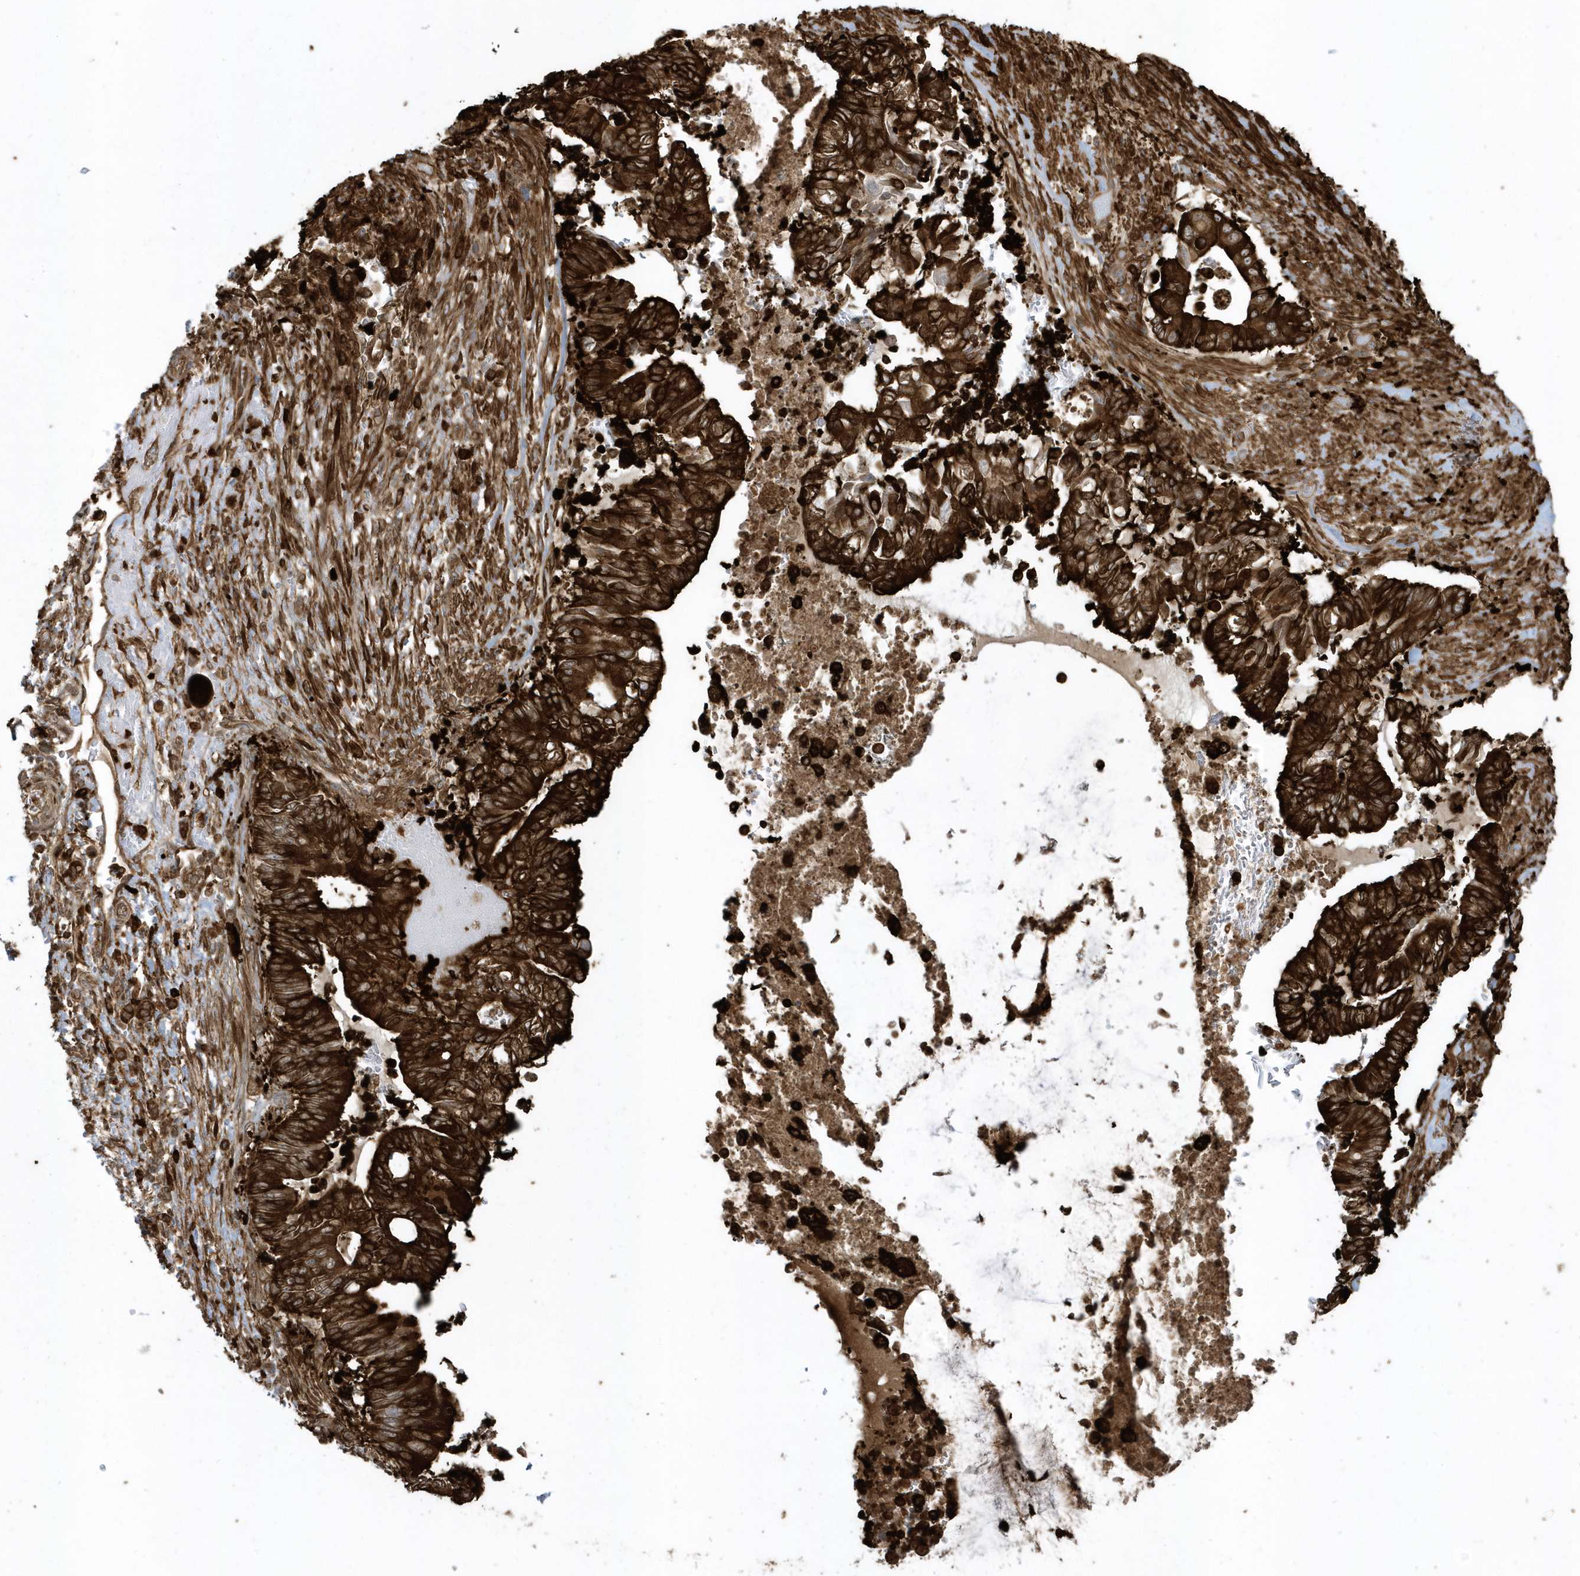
{"staining": {"intensity": "strong", "quantity": ">75%", "location": "cytoplasmic/membranous"}, "tissue": "pancreatic cancer", "cell_type": "Tumor cells", "image_type": "cancer", "snomed": [{"axis": "morphology", "description": "Adenocarcinoma, NOS"}, {"axis": "topography", "description": "Pancreas"}], "caption": "About >75% of tumor cells in pancreatic adenocarcinoma reveal strong cytoplasmic/membranous protein expression as visualized by brown immunohistochemical staining.", "gene": "CLCN6", "patient": {"sex": "male", "age": 68}}